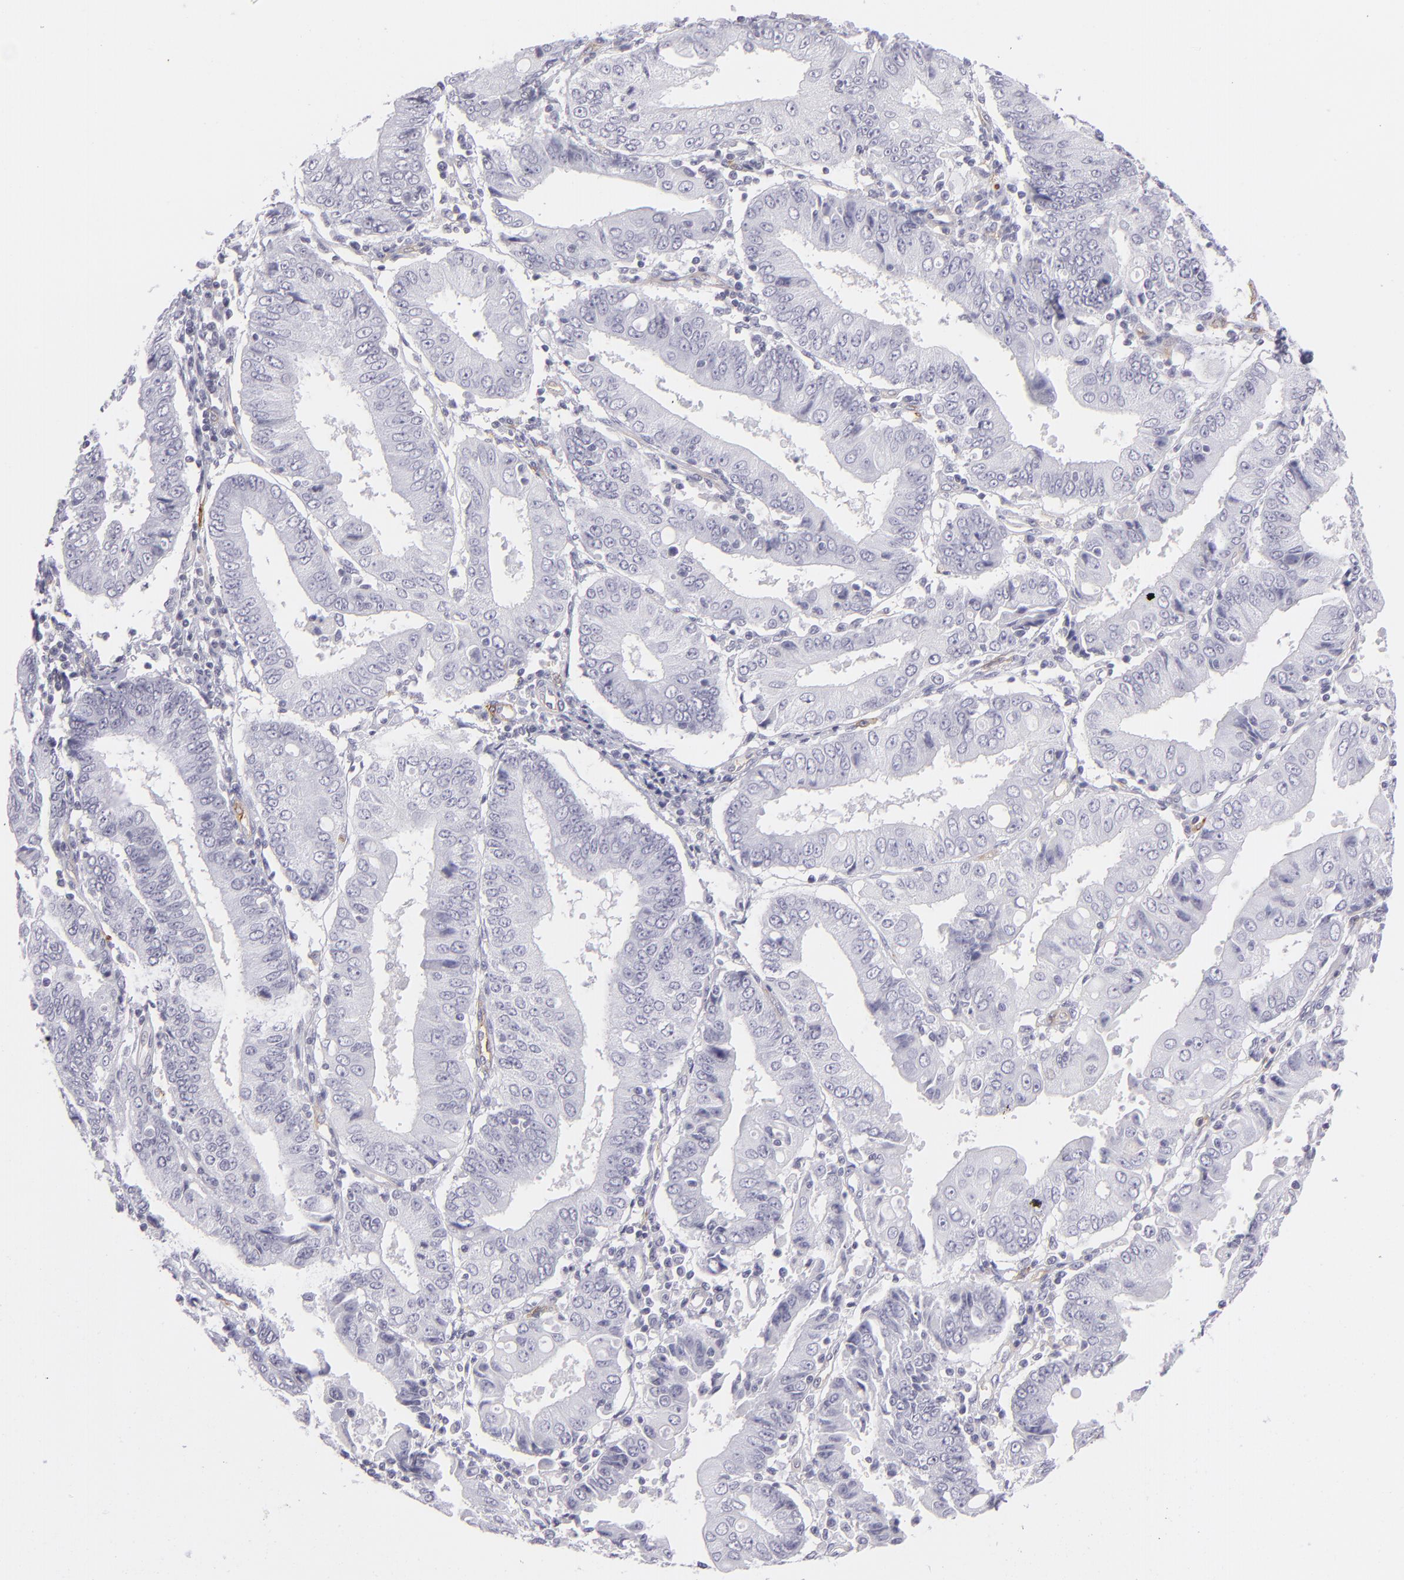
{"staining": {"intensity": "negative", "quantity": "none", "location": "none"}, "tissue": "endometrial cancer", "cell_type": "Tumor cells", "image_type": "cancer", "snomed": [{"axis": "morphology", "description": "Adenocarcinoma, NOS"}, {"axis": "topography", "description": "Endometrium"}], "caption": "Immunohistochemistry (IHC) image of adenocarcinoma (endometrial) stained for a protein (brown), which demonstrates no expression in tumor cells. Nuclei are stained in blue.", "gene": "THBD", "patient": {"sex": "female", "age": 75}}